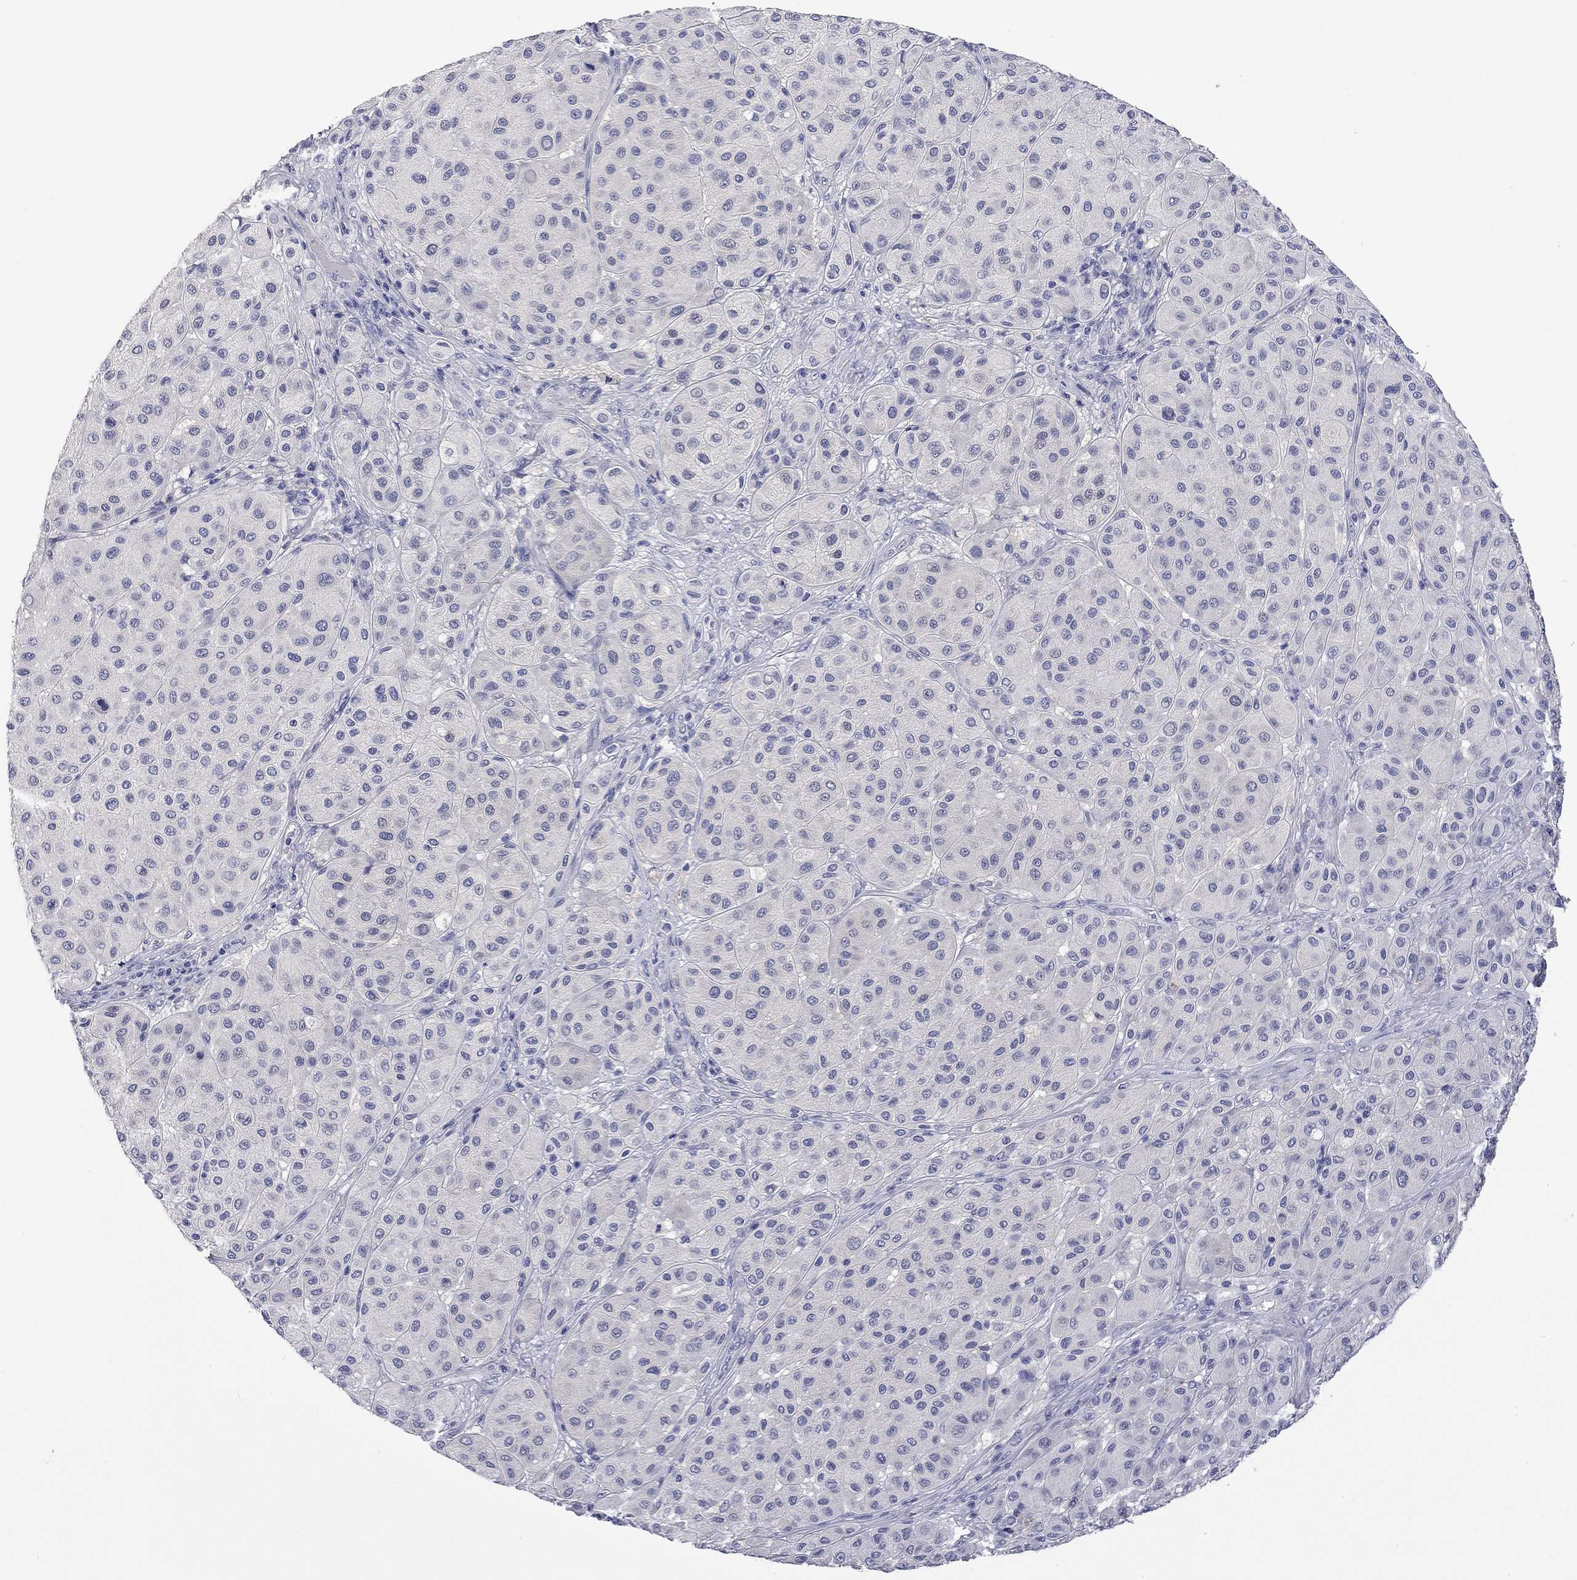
{"staining": {"intensity": "negative", "quantity": "none", "location": "none"}, "tissue": "melanoma", "cell_type": "Tumor cells", "image_type": "cancer", "snomed": [{"axis": "morphology", "description": "Malignant melanoma, Metastatic site"}, {"axis": "topography", "description": "Smooth muscle"}], "caption": "A micrograph of human malignant melanoma (metastatic site) is negative for staining in tumor cells.", "gene": "ABCB4", "patient": {"sex": "male", "age": 41}}